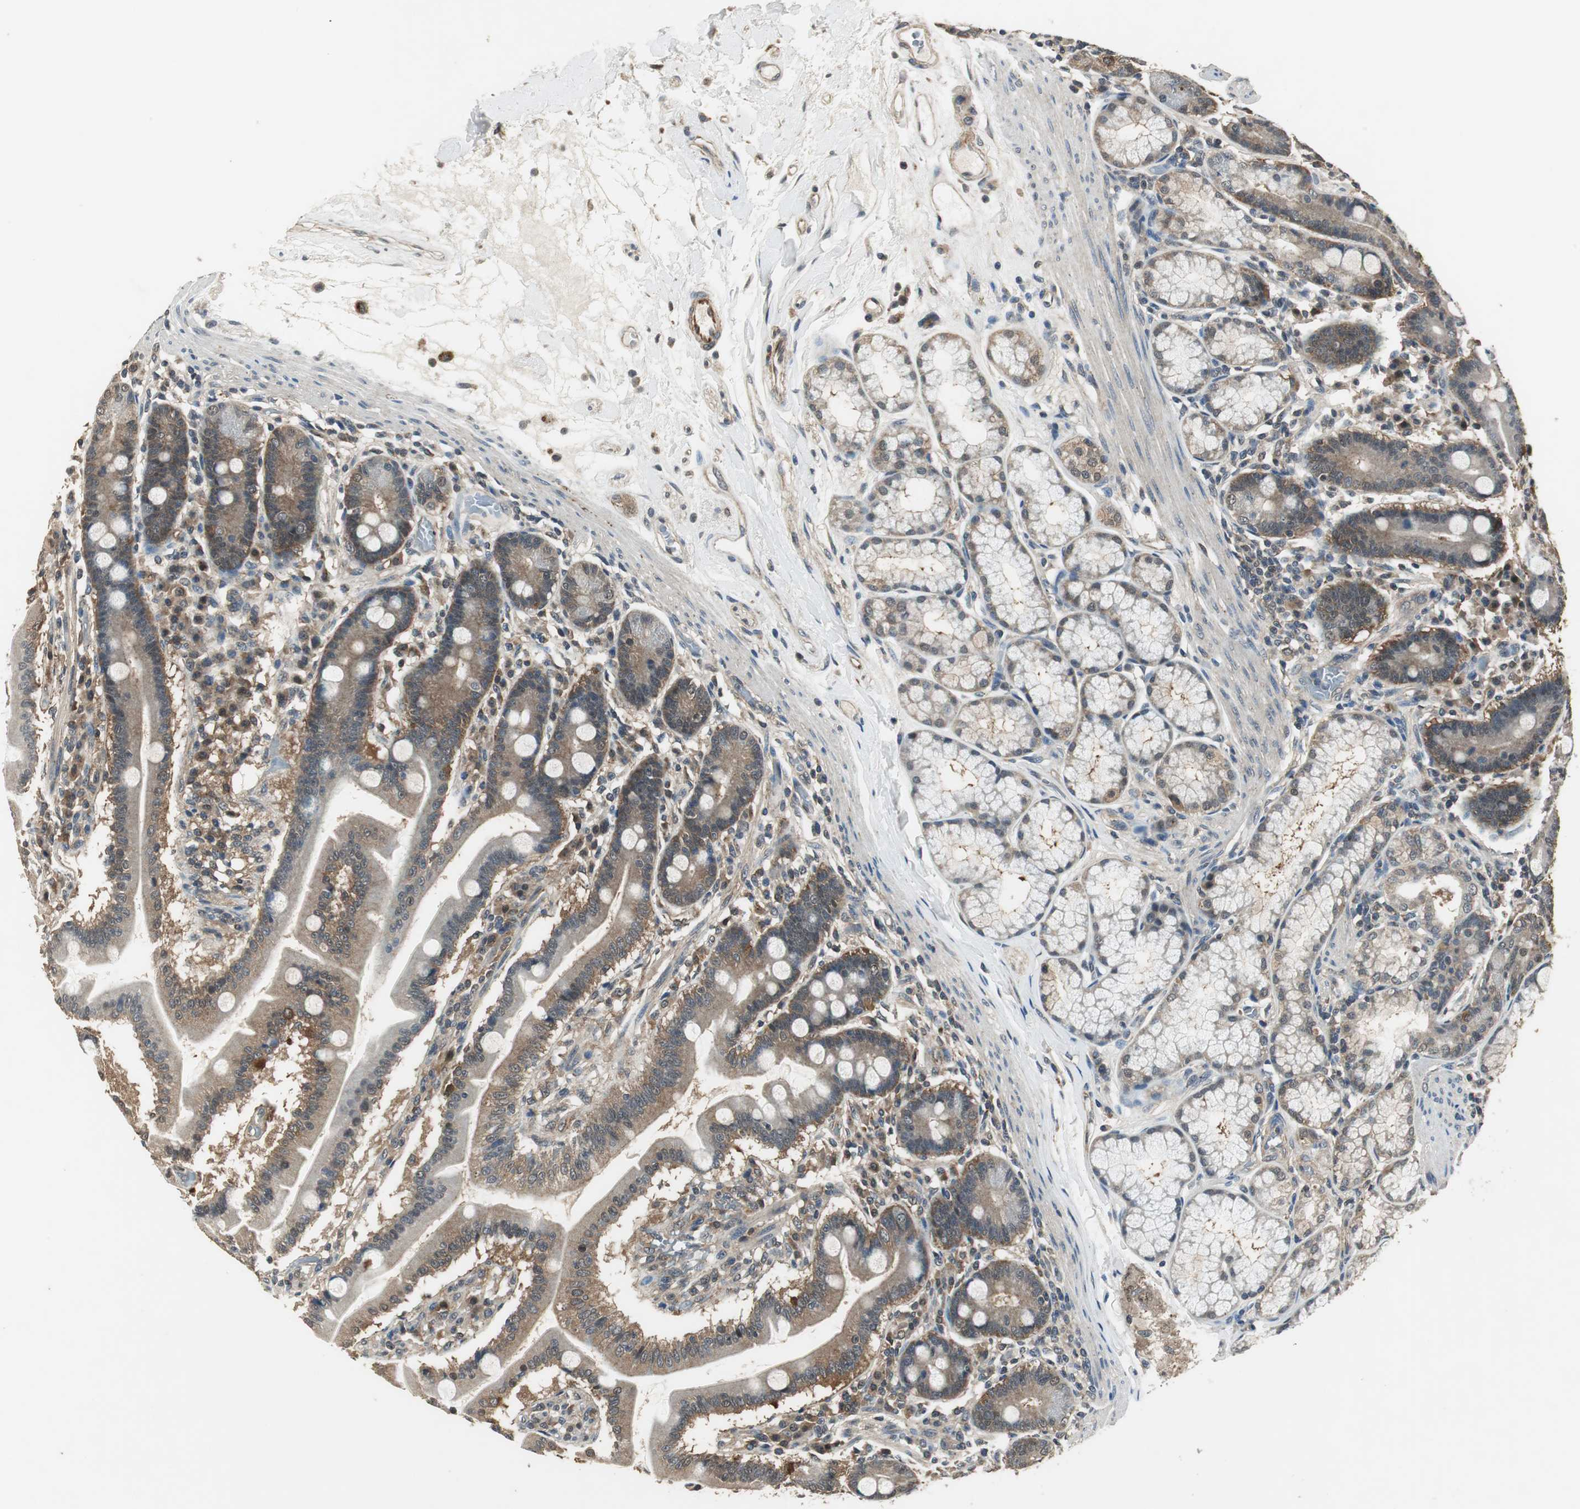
{"staining": {"intensity": "moderate", "quantity": ">75%", "location": "cytoplasmic/membranous"}, "tissue": "duodenum", "cell_type": "Glandular cells", "image_type": "normal", "snomed": [{"axis": "morphology", "description": "Normal tissue, NOS"}, {"axis": "topography", "description": "Duodenum"}], "caption": "A high-resolution photomicrograph shows immunohistochemistry (IHC) staining of unremarkable duodenum, which reveals moderate cytoplasmic/membranous expression in approximately >75% of glandular cells. (Stains: DAB (3,3'-diaminobenzidine) in brown, nuclei in blue, Microscopy: brightfield microscopy at high magnification).", "gene": "PSMB4", "patient": {"sex": "female", "age": 64}}